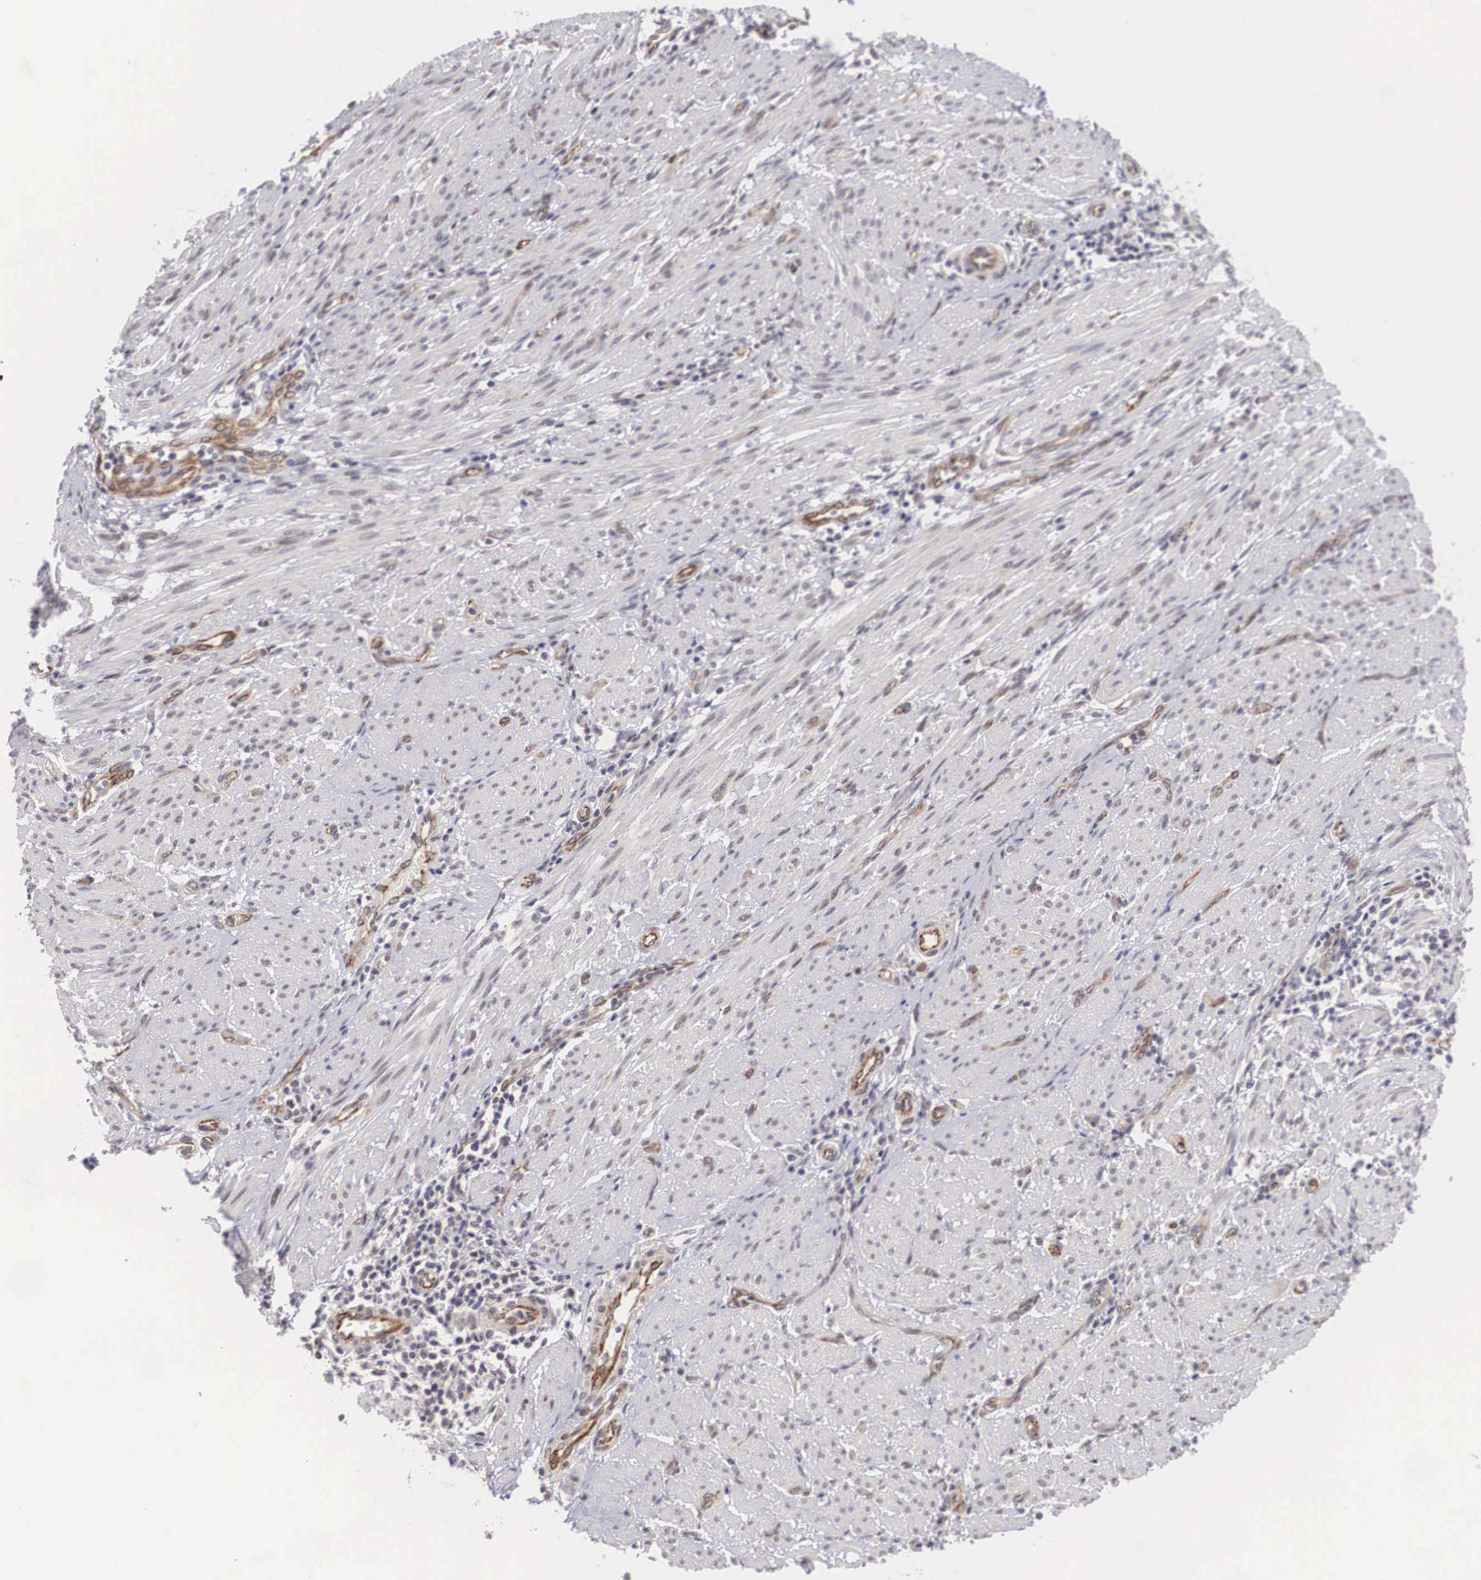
{"staining": {"intensity": "weak", "quantity": "<25%", "location": "nuclear"}, "tissue": "endometrial cancer", "cell_type": "Tumor cells", "image_type": "cancer", "snomed": [{"axis": "morphology", "description": "Adenocarcinoma, NOS"}, {"axis": "topography", "description": "Endometrium"}], "caption": "A micrograph of human endometrial cancer (adenocarcinoma) is negative for staining in tumor cells.", "gene": "MORC2", "patient": {"sex": "female", "age": 63}}